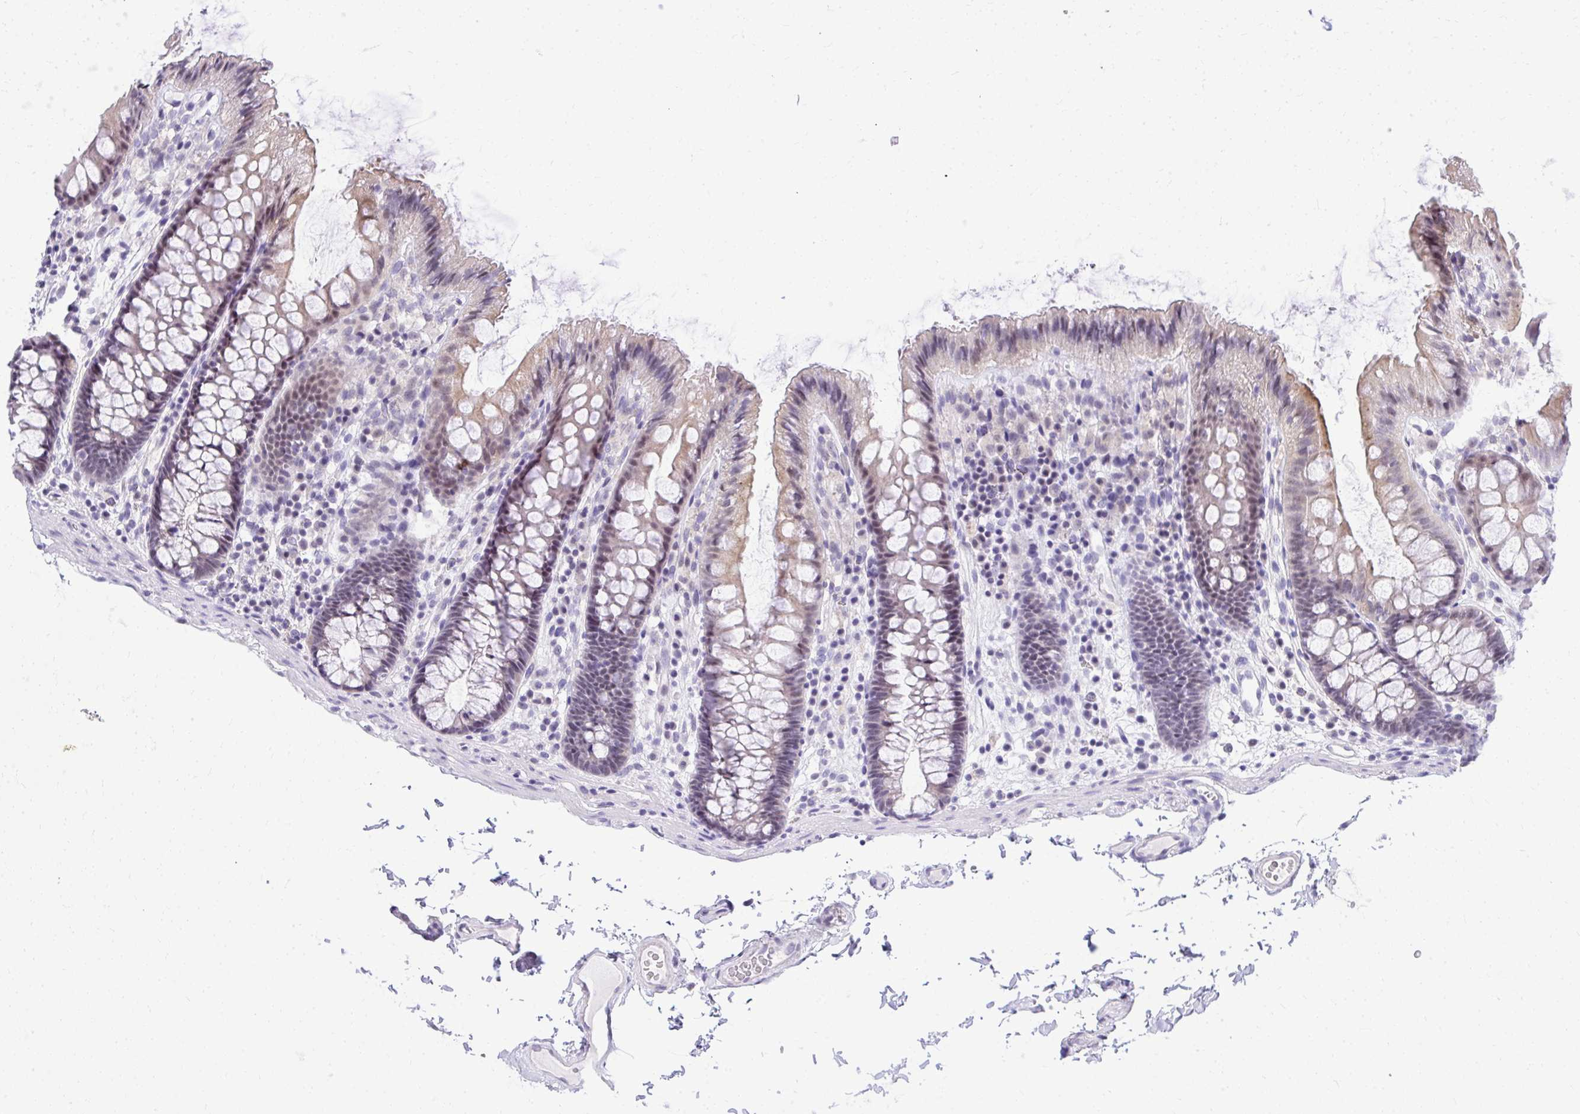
{"staining": {"intensity": "negative", "quantity": "none", "location": "none"}, "tissue": "colon", "cell_type": "Endothelial cells", "image_type": "normal", "snomed": [{"axis": "morphology", "description": "Normal tissue, NOS"}, {"axis": "topography", "description": "Colon"}], "caption": "Unremarkable colon was stained to show a protein in brown. There is no significant expression in endothelial cells.", "gene": "EID3", "patient": {"sex": "male", "age": 84}}